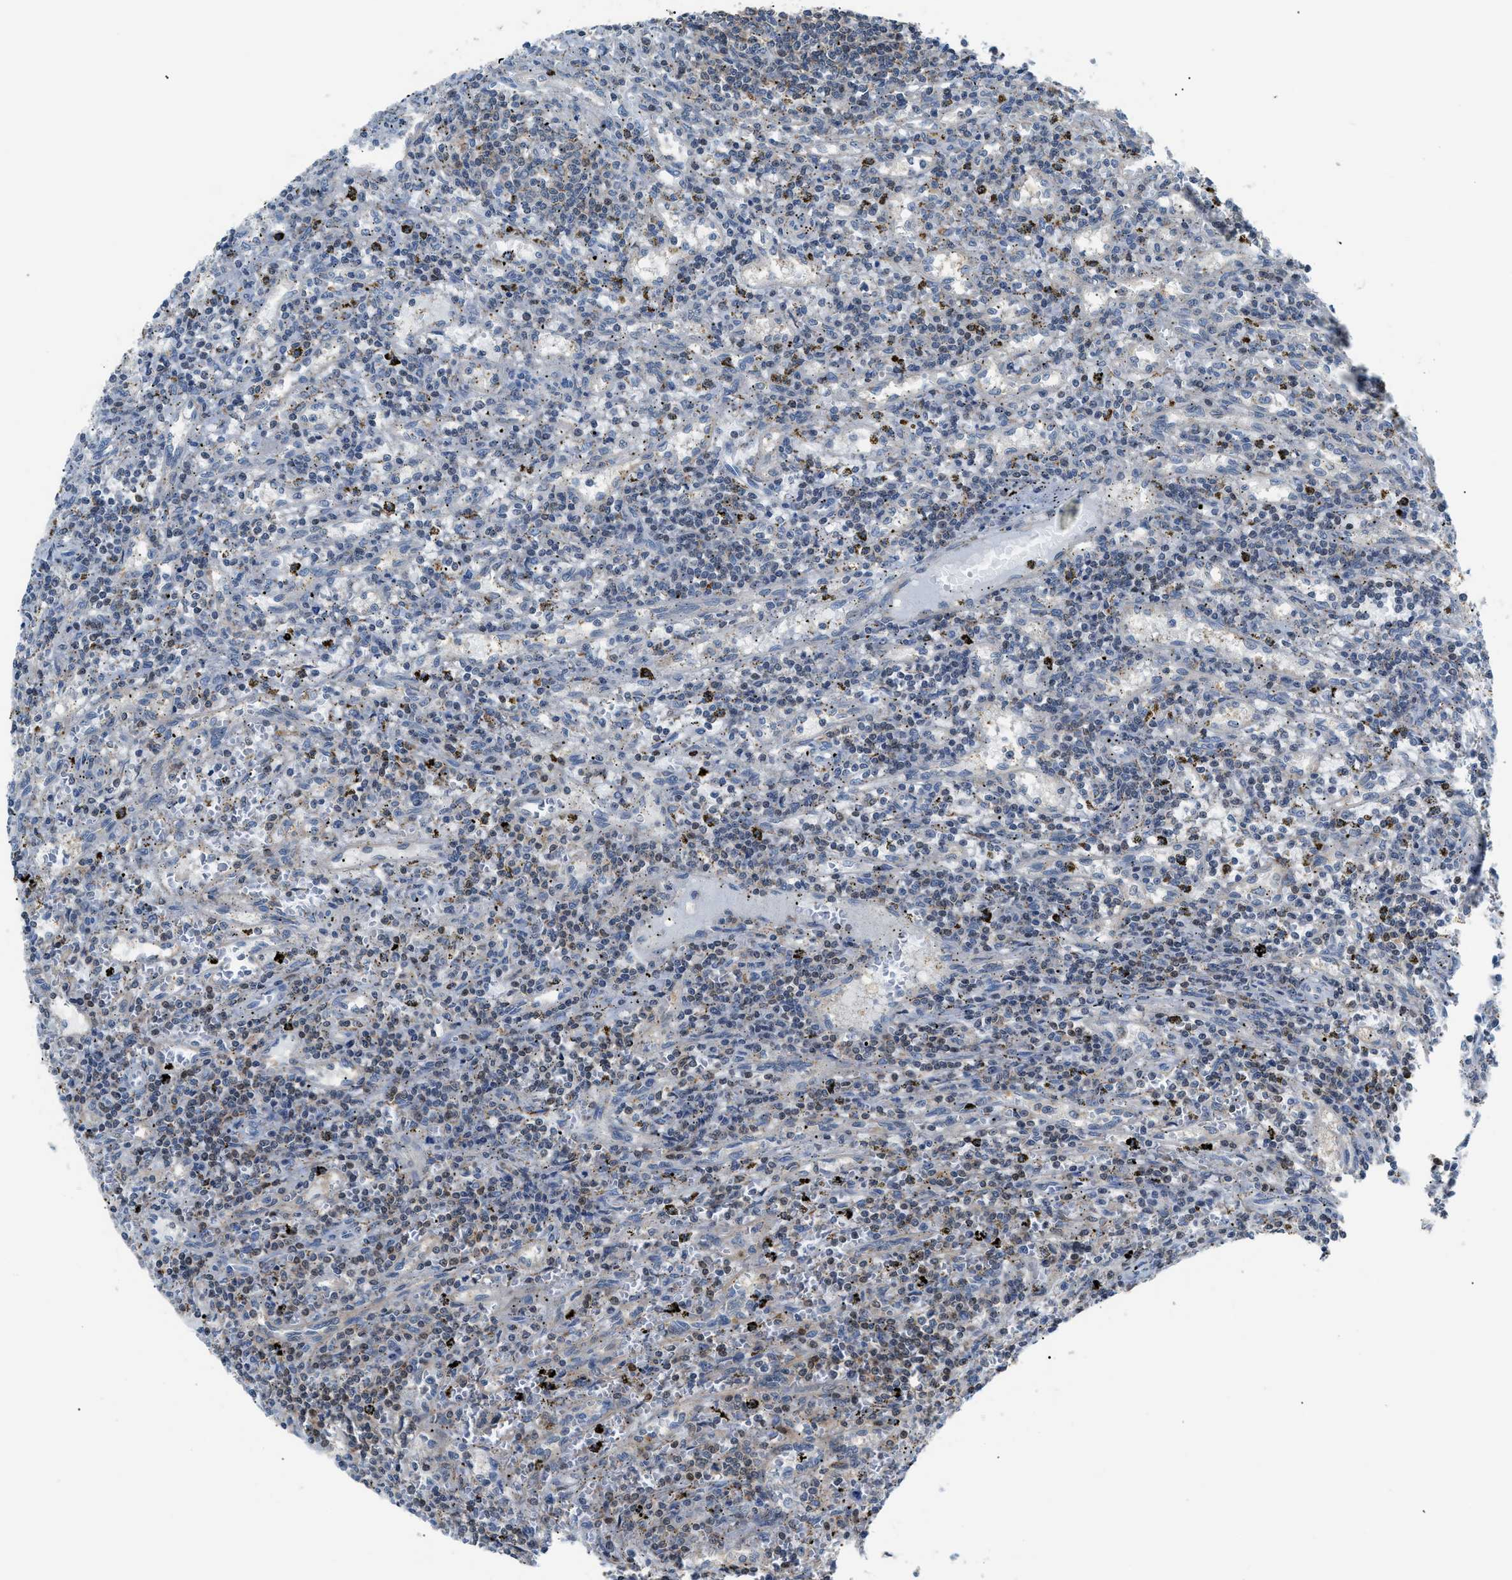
{"staining": {"intensity": "weak", "quantity": "25%-75%", "location": "cytoplasmic/membranous,nuclear"}, "tissue": "lymphoma", "cell_type": "Tumor cells", "image_type": "cancer", "snomed": [{"axis": "morphology", "description": "Malignant lymphoma, non-Hodgkin's type, Low grade"}, {"axis": "topography", "description": "Spleen"}], "caption": "Immunohistochemical staining of malignant lymphoma, non-Hodgkin's type (low-grade) reveals weak cytoplasmic/membranous and nuclear protein expression in approximately 25%-75% of tumor cells.", "gene": "TMEM45B", "patient": {"sex": "male", "age": 76}}